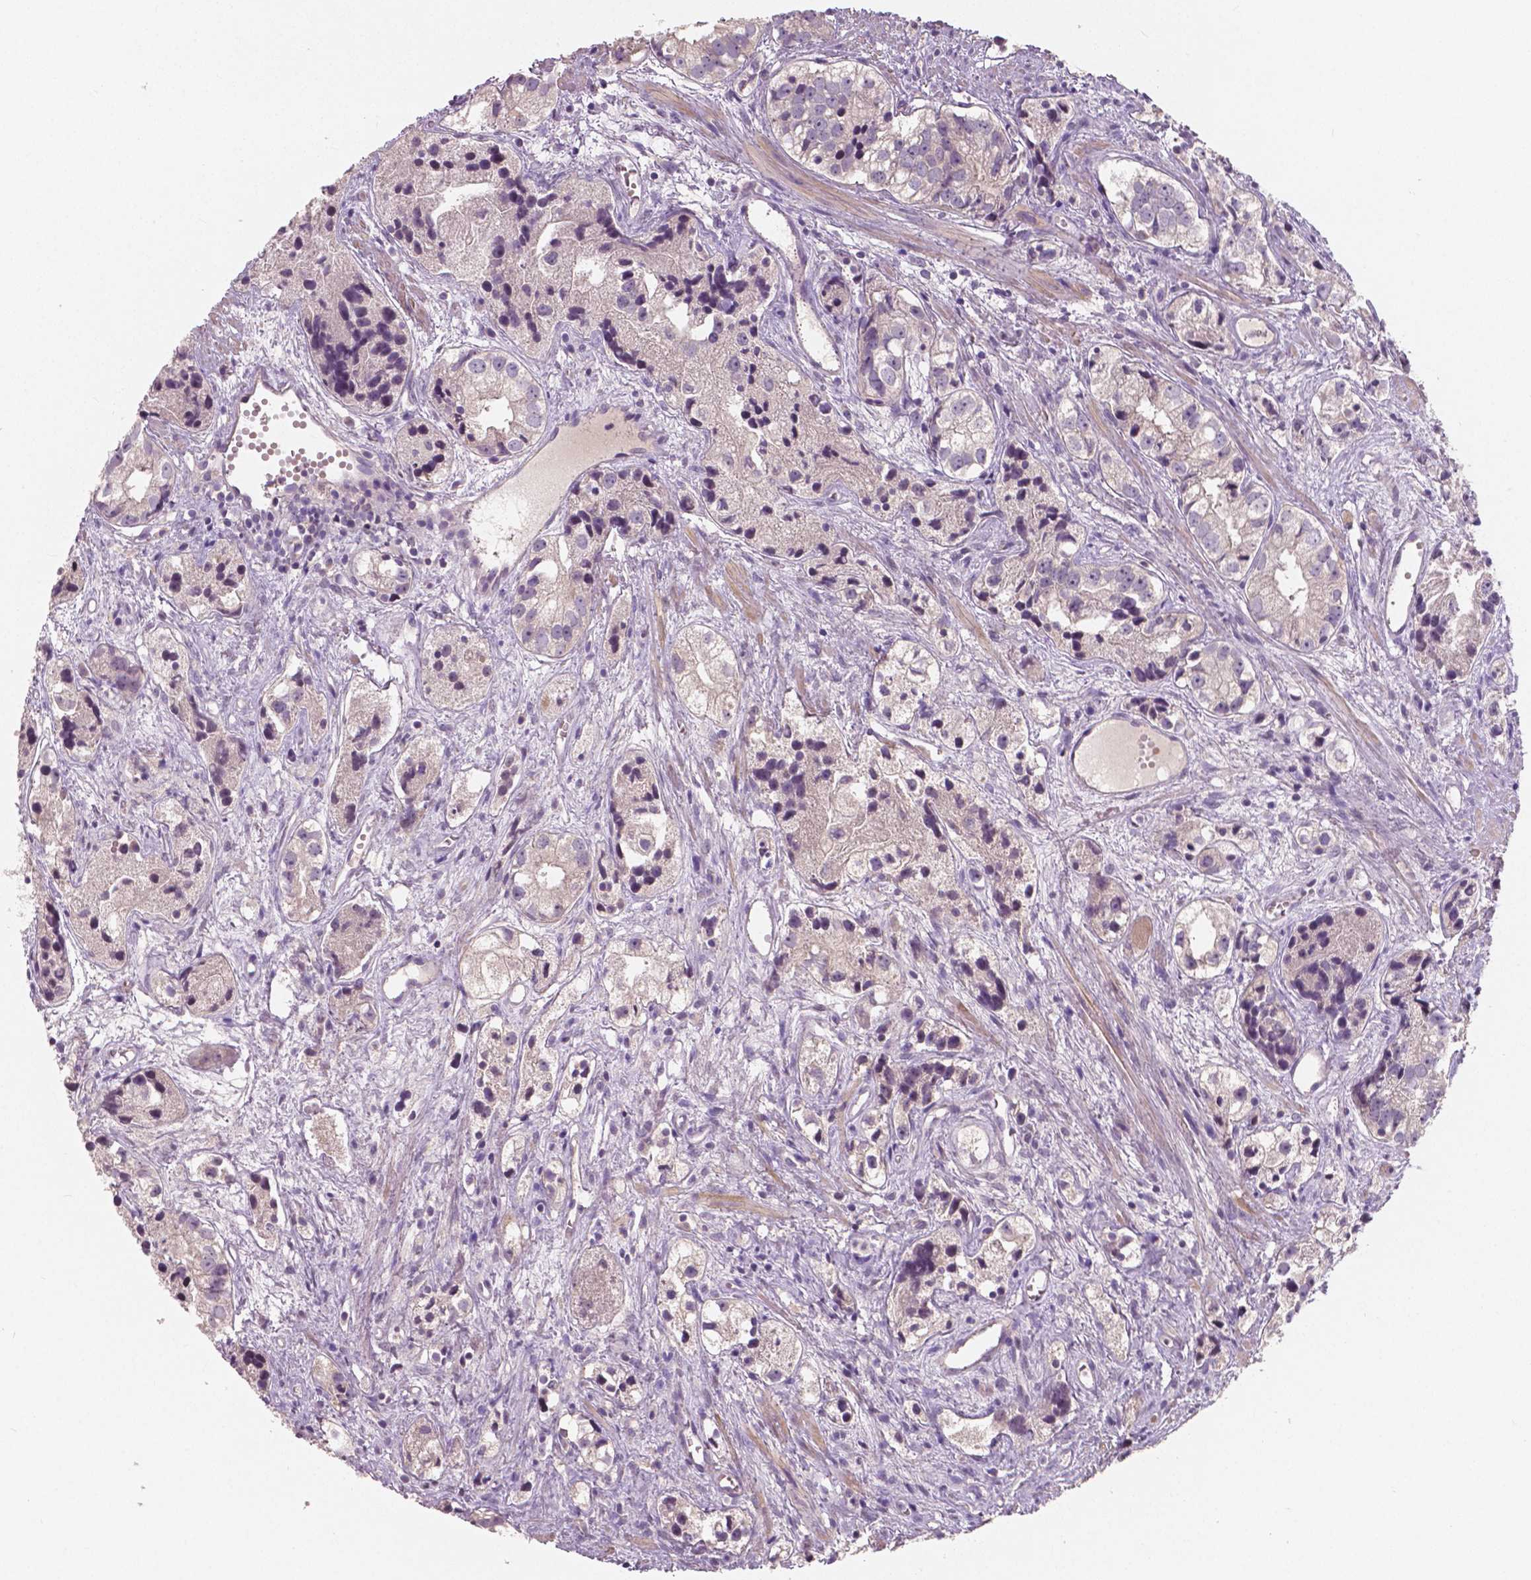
{"staining": {"intensity": "negative", "quantity": "none", "location": "none"}, "tissue": "prostate cancer", "cell_type": "Tumor cells", "image_type": "cancer", "snomed": [{"axis": "morphology", "description": "Adenocarcinoma, High grade"}, {"axis": "topography", "description": "Prostate"}], "caption": "A histopathology image of prostate adenocarcinoma (high-grade) stained for a protein shows no brown staining in tumor cells.", "gene": "LSM14B", "patient": {"sex": "male", "age": 68}}